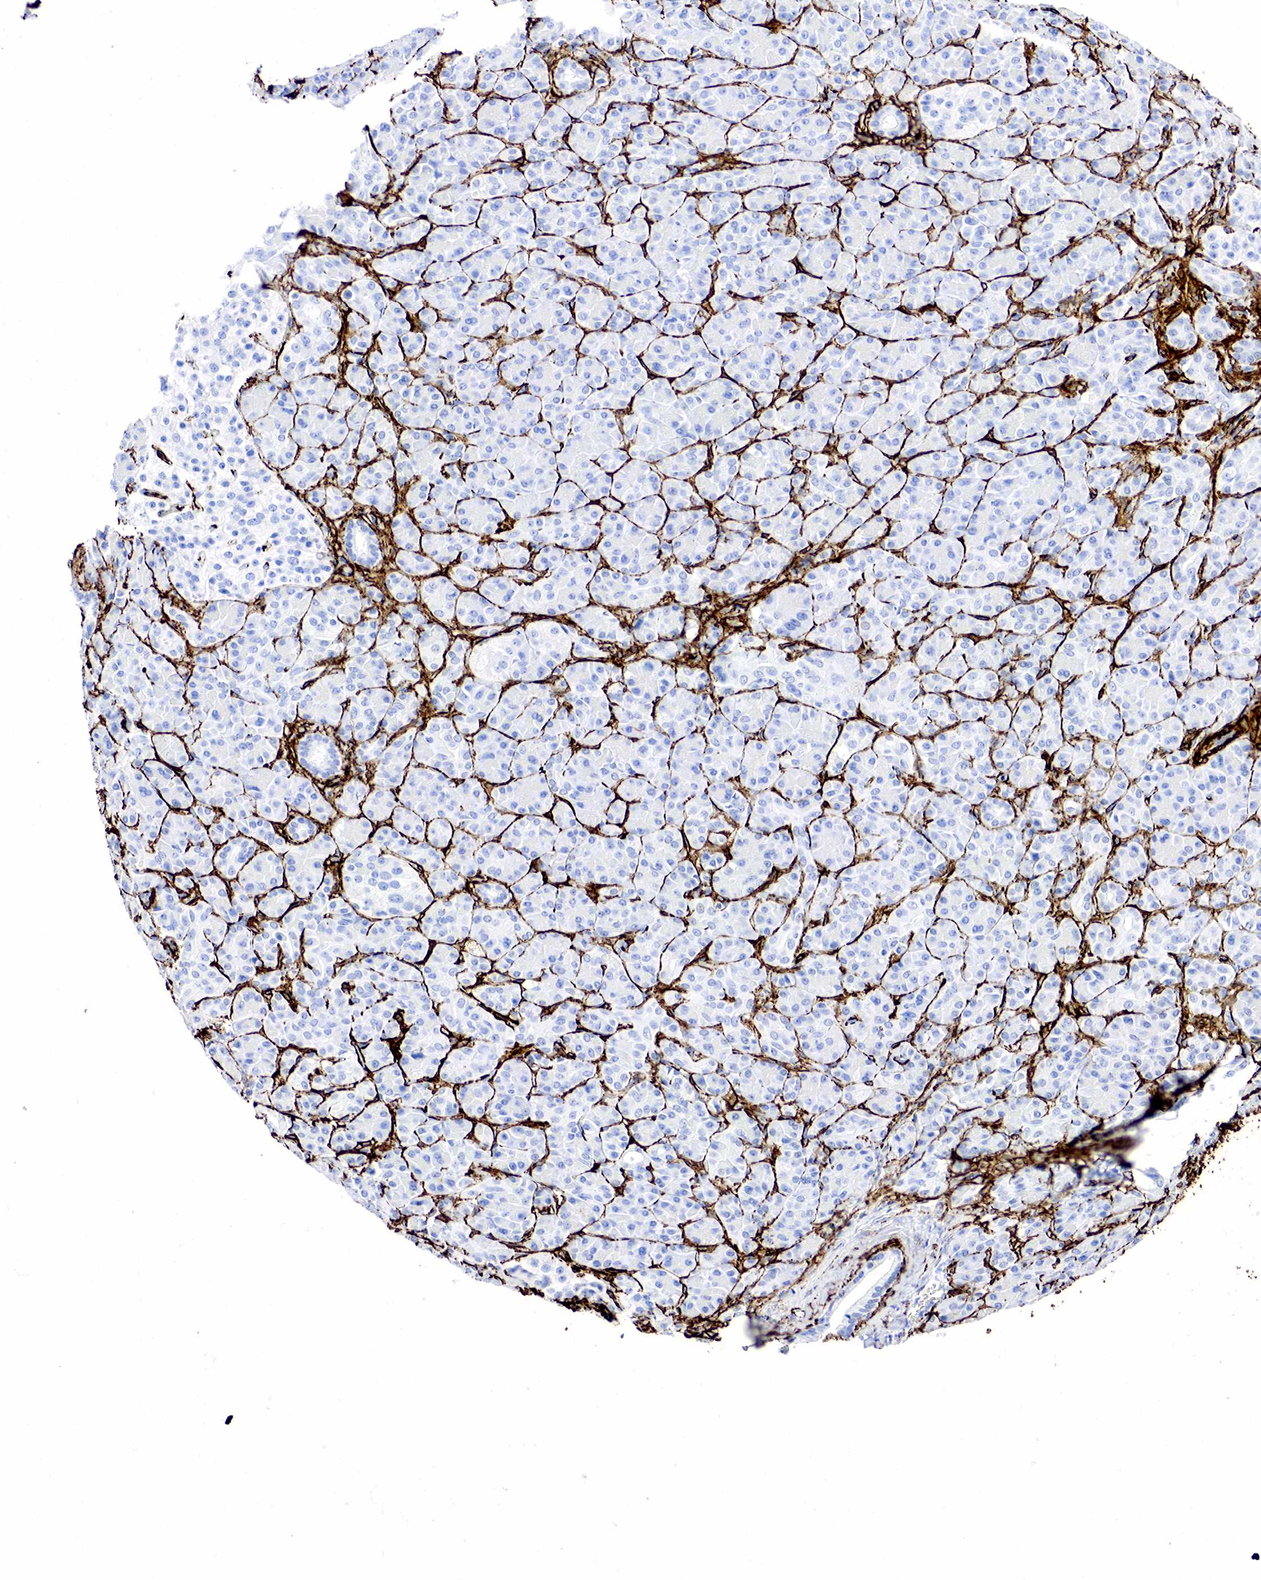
{"staining": {"intensity": "negative", "quantity": "none", "location": "none"}, "tissue": "pancreas", "cell_type": "Exocrine glandular cells", "image_type": "normal", "snomed": [{"axis": "morphology", "description": "Normal tissue, NOS"}, {"axis": "topography", "description": "Lymph node"}, {"axis": "topography", "description": "Pancreas"}], "caption": "An image of pancreas stained for a protein shows no brown staining in exocrine glandular cells. (Immunohistochemistry (ihc), brightfield microscopy, high magnification).", "gene": "ACTA2", "patient": {"sex": "male", "age": 59}}